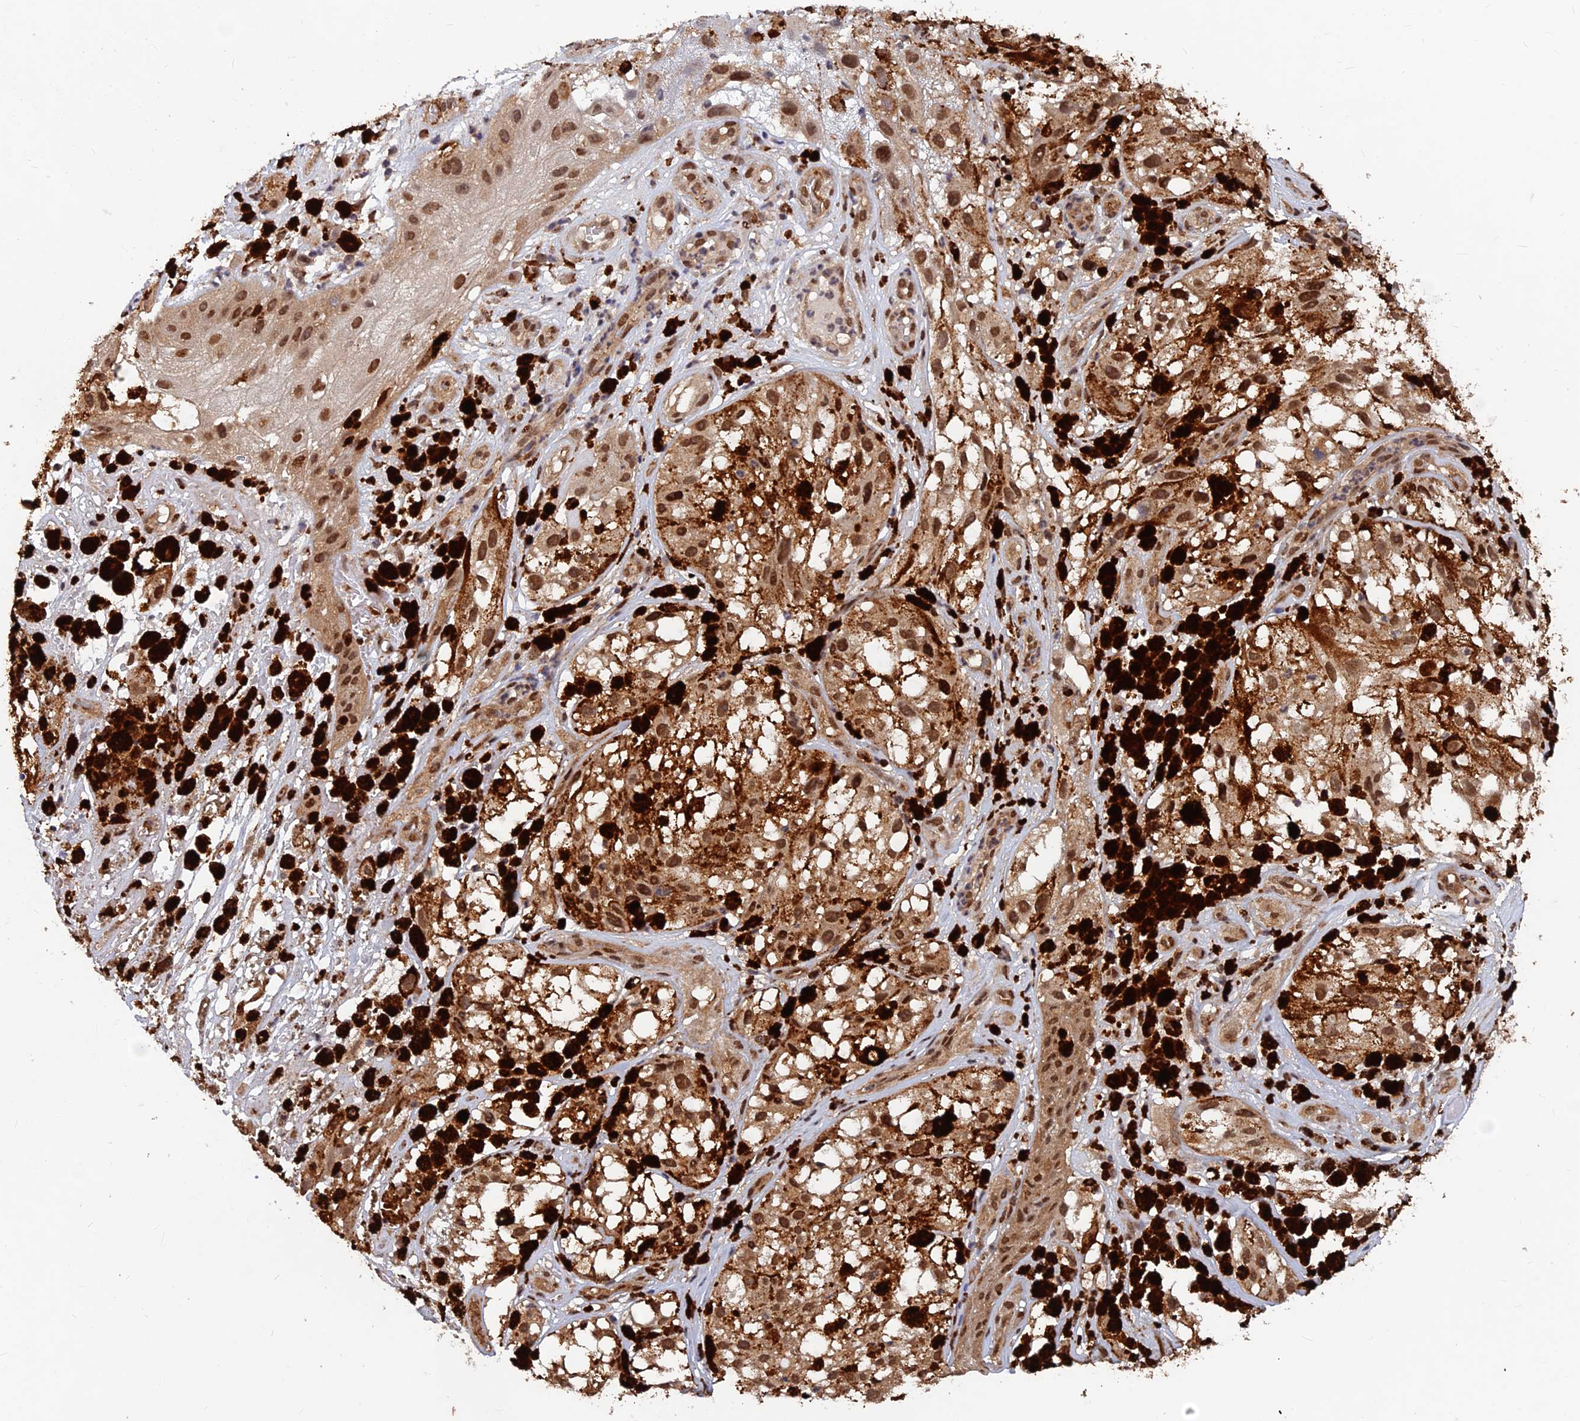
{"staining": {"intensity": "moderate", "quantity": ">75%", "location": "cytoplasmic/membranous,nuclear"}, "tissue": "melanoma", "cell_type": "Tumor cells", "image_type": "cancer", "snomed": [{"axis": "morphology", "description": "Malignant melanoma, NOS"}, {"axis": "topography", "description": "Skin"}], "caption": "Protein staining by immunohistochemistry demonstrates moderate cytoplasmic/membranous and nuclear staining in approximately >75% of tumor cells in malignant melanoma.", "gene": "FAM53C", "patient": {"sex": "male", "age": 88}}